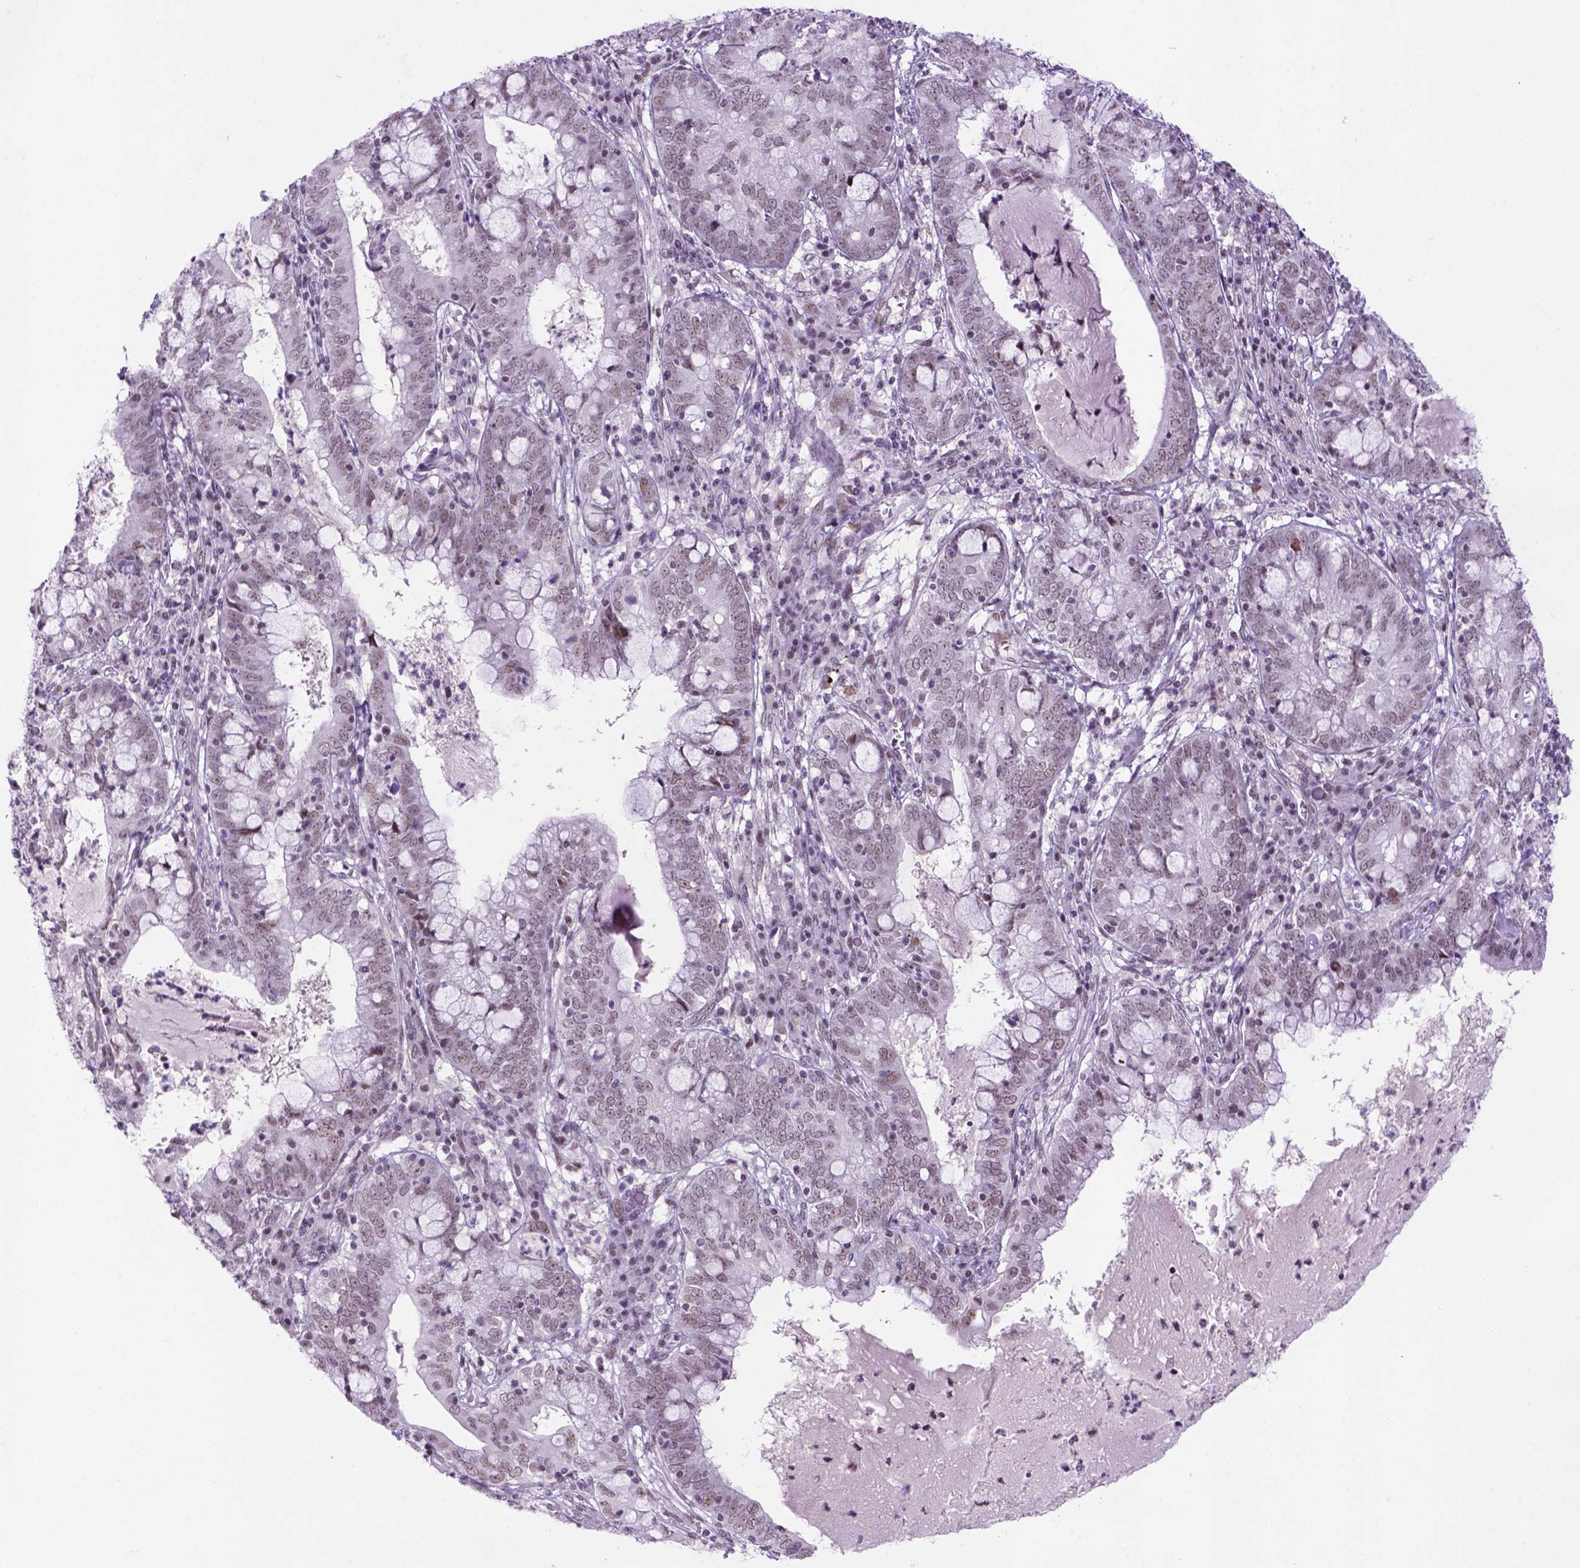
{"staining": {"intensity": "weak", "quantity": ">75%", "location": "nuclear"}, "tissue": "cervical cancer", "cell_type": "Tumor cells", "image_type": "cancer", "snomed": [{"axis": "morphology", "description": "Adenocarcinoma, NOS"}, {"axis": "topography", "description": "Cervix"}], "caption": "Cervical cancer (adenocarcinoma) stained with DAB (3,3'-diaminobenzidine) immunohistochemistry reveals low levels of weak nuclear positivity in approximately >75% of tumor cells.", "gene": "TBPL1", "patient": {"sex": "female", "age": 40}}